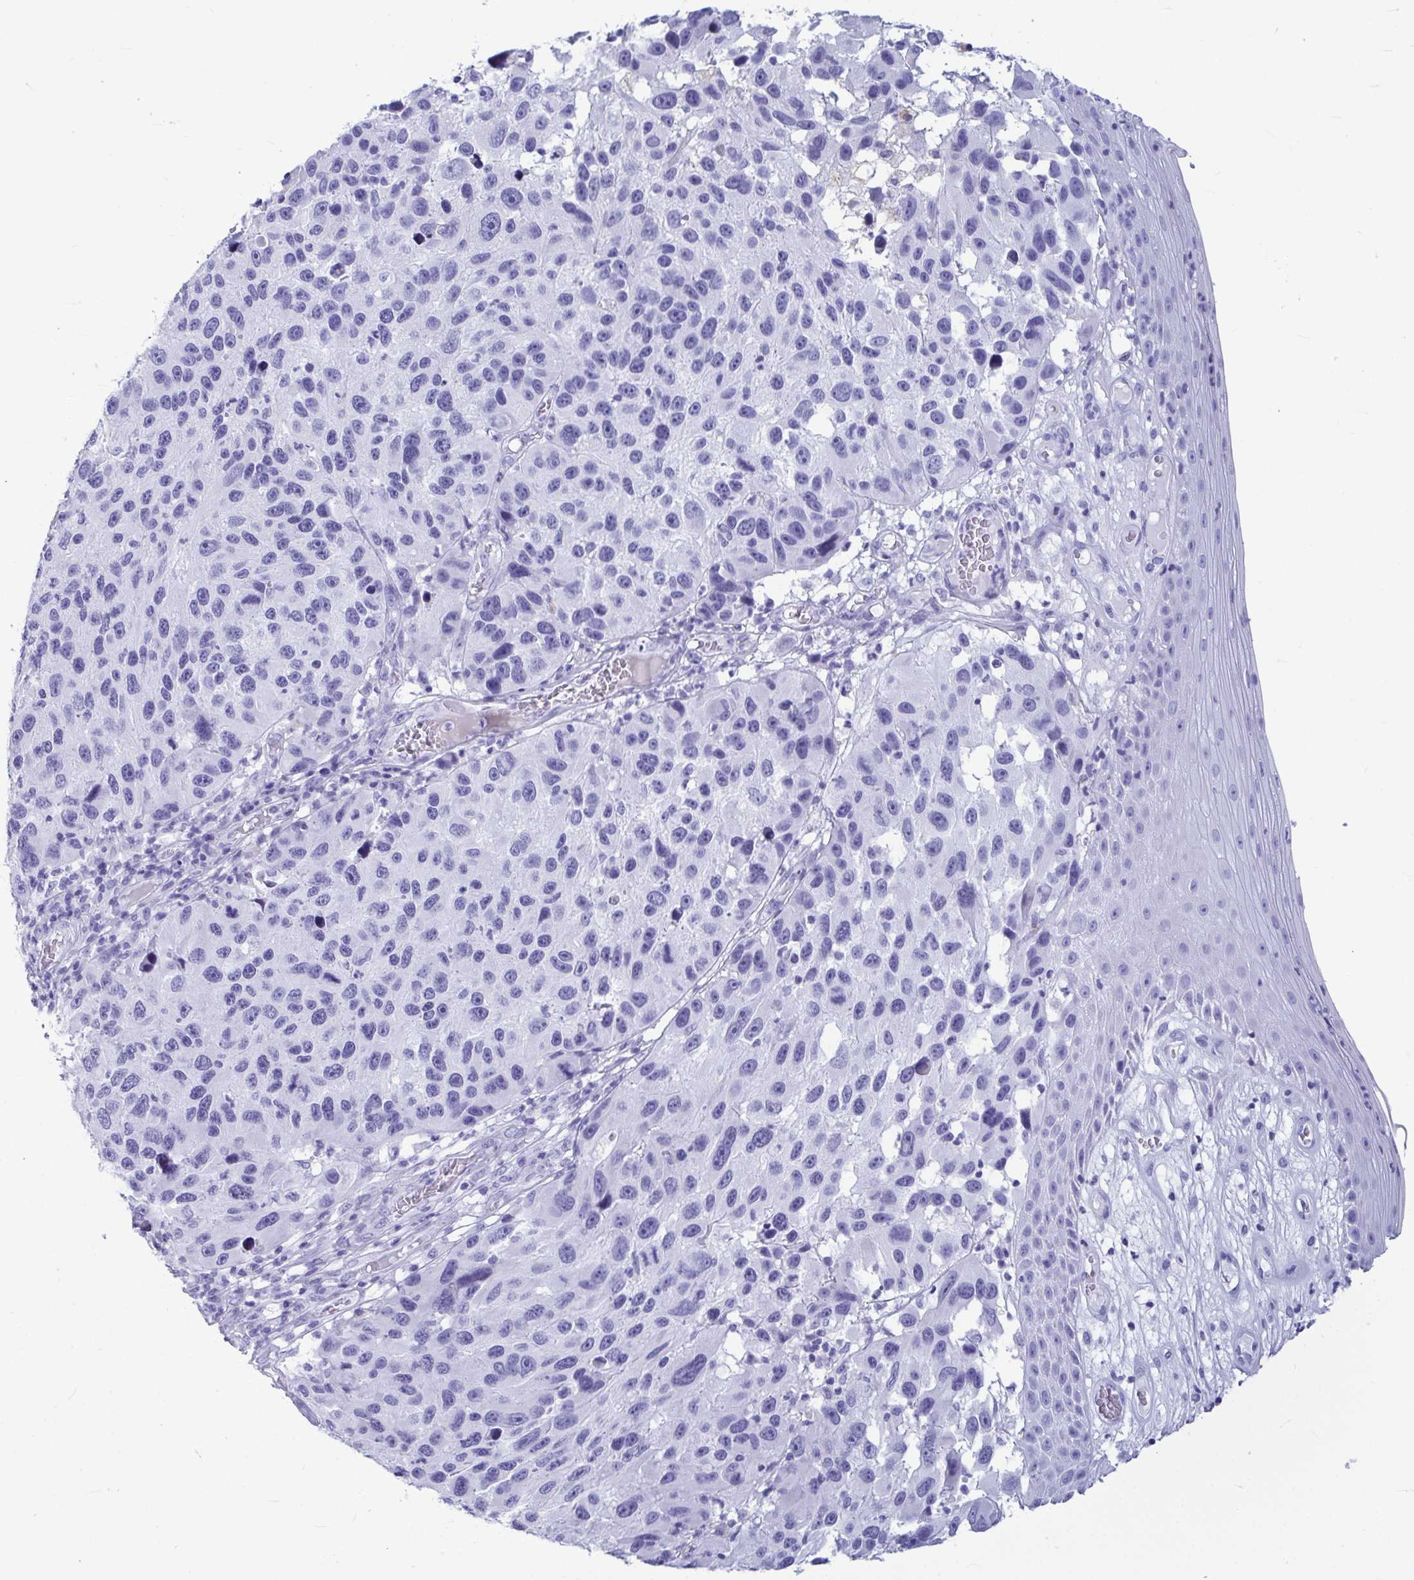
{"staining": {"intensity": "negative", "quantity": "none", "location": "none"}, "tissue": "melanoma", "cell_type": "Tumor cells", "image_type": "cancer", "snomed": [{"axis": "morphology", "description": "Malignant melanoma, NOS"}, {"axis": "topography", "description": "Skin"}], "caption": "Tumor cells are negative for brown protein staining in melanoma. Brightfield microscopy of immunohistochemistry (IHC) stained with DAB (brown) and hematoxylin (blue), captured at high magnification.", "gene": "OR5J2", "patient": {"sex": "male", "age": 53}}